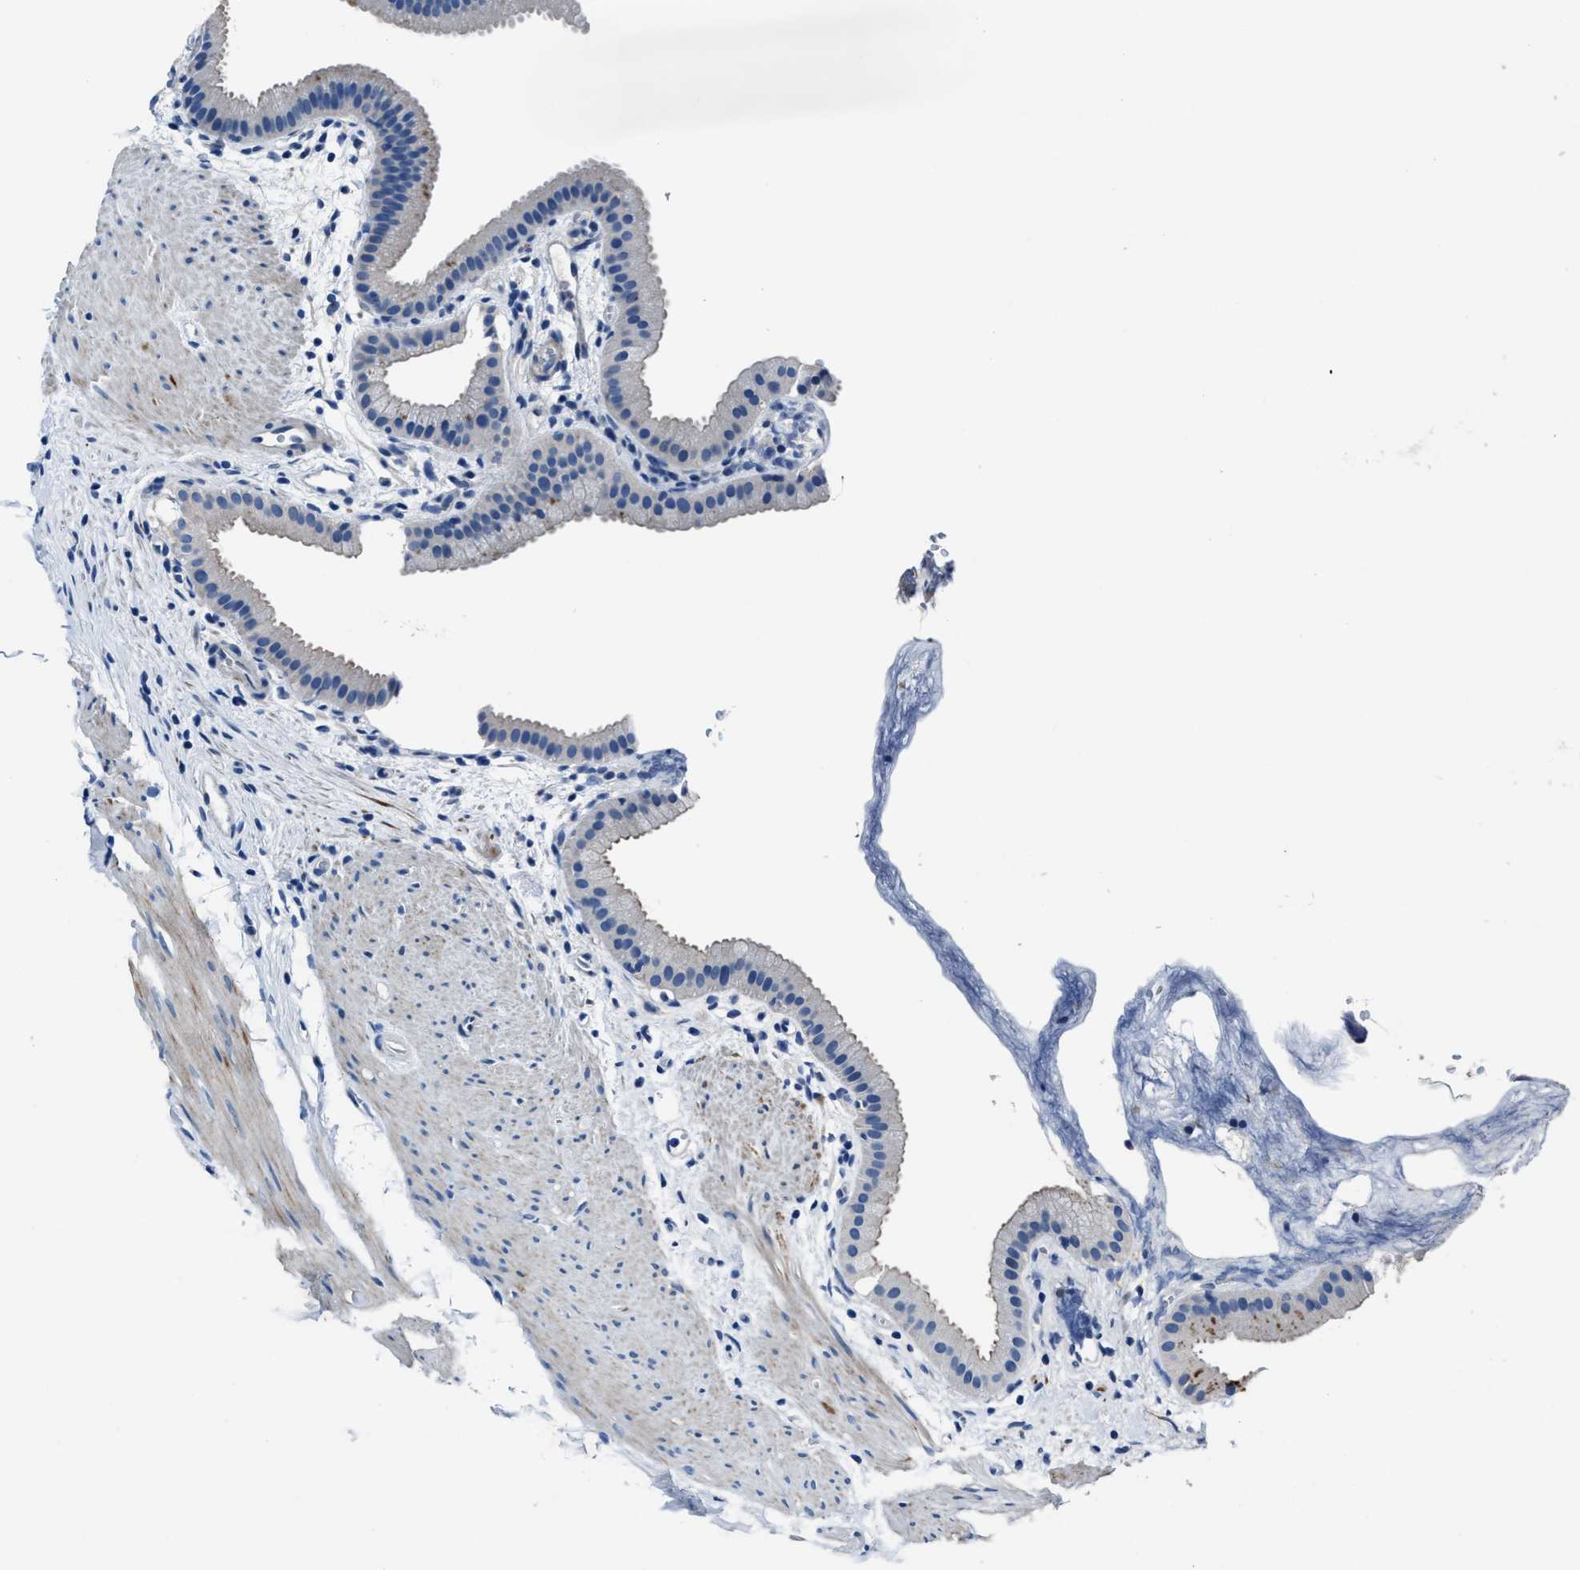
{"staining": {"intensity": "negative", "quantity": "none", "location": "none"}, "tissue": "gallbladder", "cell_type": "Glandular cells", "image_type": "normal", "snomed": [{"axis": "morphology", "description": "Normal tissue, NOS"}, {"axis": "topography", "description": "Gallbladder"}], "caption": "High power microscopy image of an immunohistochemistry histopathology image of normal gallbladder, revealing no significant expression in glandular cells. The staining is performed using DAB brown chromogen with nuclei counter-stained in using hematoxylin.", "gene": "NACAD", "patient": {"sex": "female", "age": 64}}